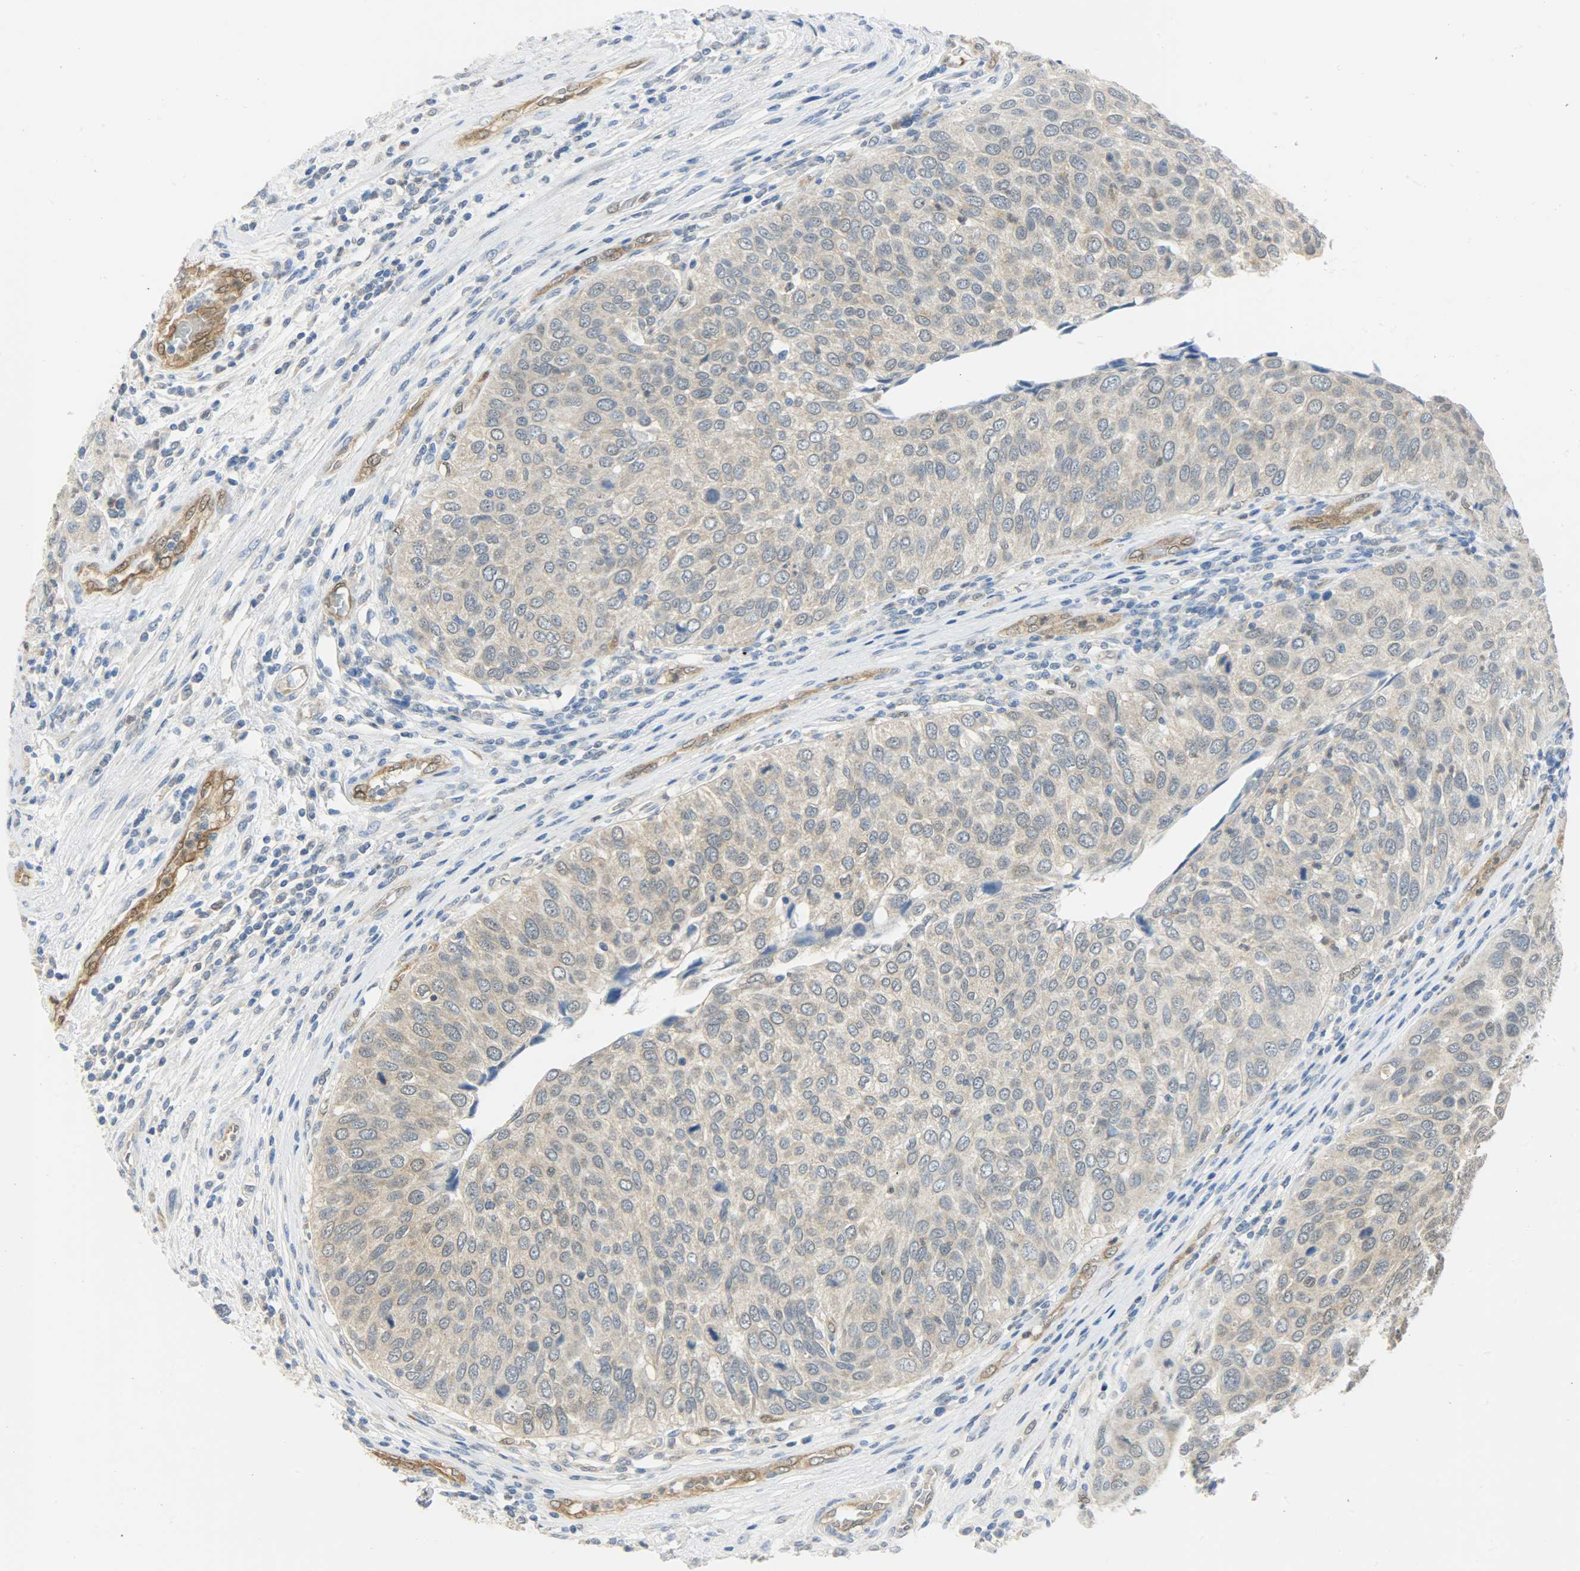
{"staining": {"intensity": "weak", "quantity": ">75%", "location": "cytoplasmic/membranous"}, "tissue": "urothelial cancer", "cell_type": "Tumor cells", "image_type": "cancer", "snomed": [{"axis": "morphology", "description": "Urothelial carcinoma, High grade"}, {"axis": "topography", "description": "Urinary bladder"}], "caption": "A high-resolution photomicrograph shows IHC staining of urothelial carcinoma (high-grade), which shows weak cytoplasmic/membranous positivity in about >75% of tumor cells.", "gene": "FKBP1A", "patient": {"sex": "male", "age": 50}}